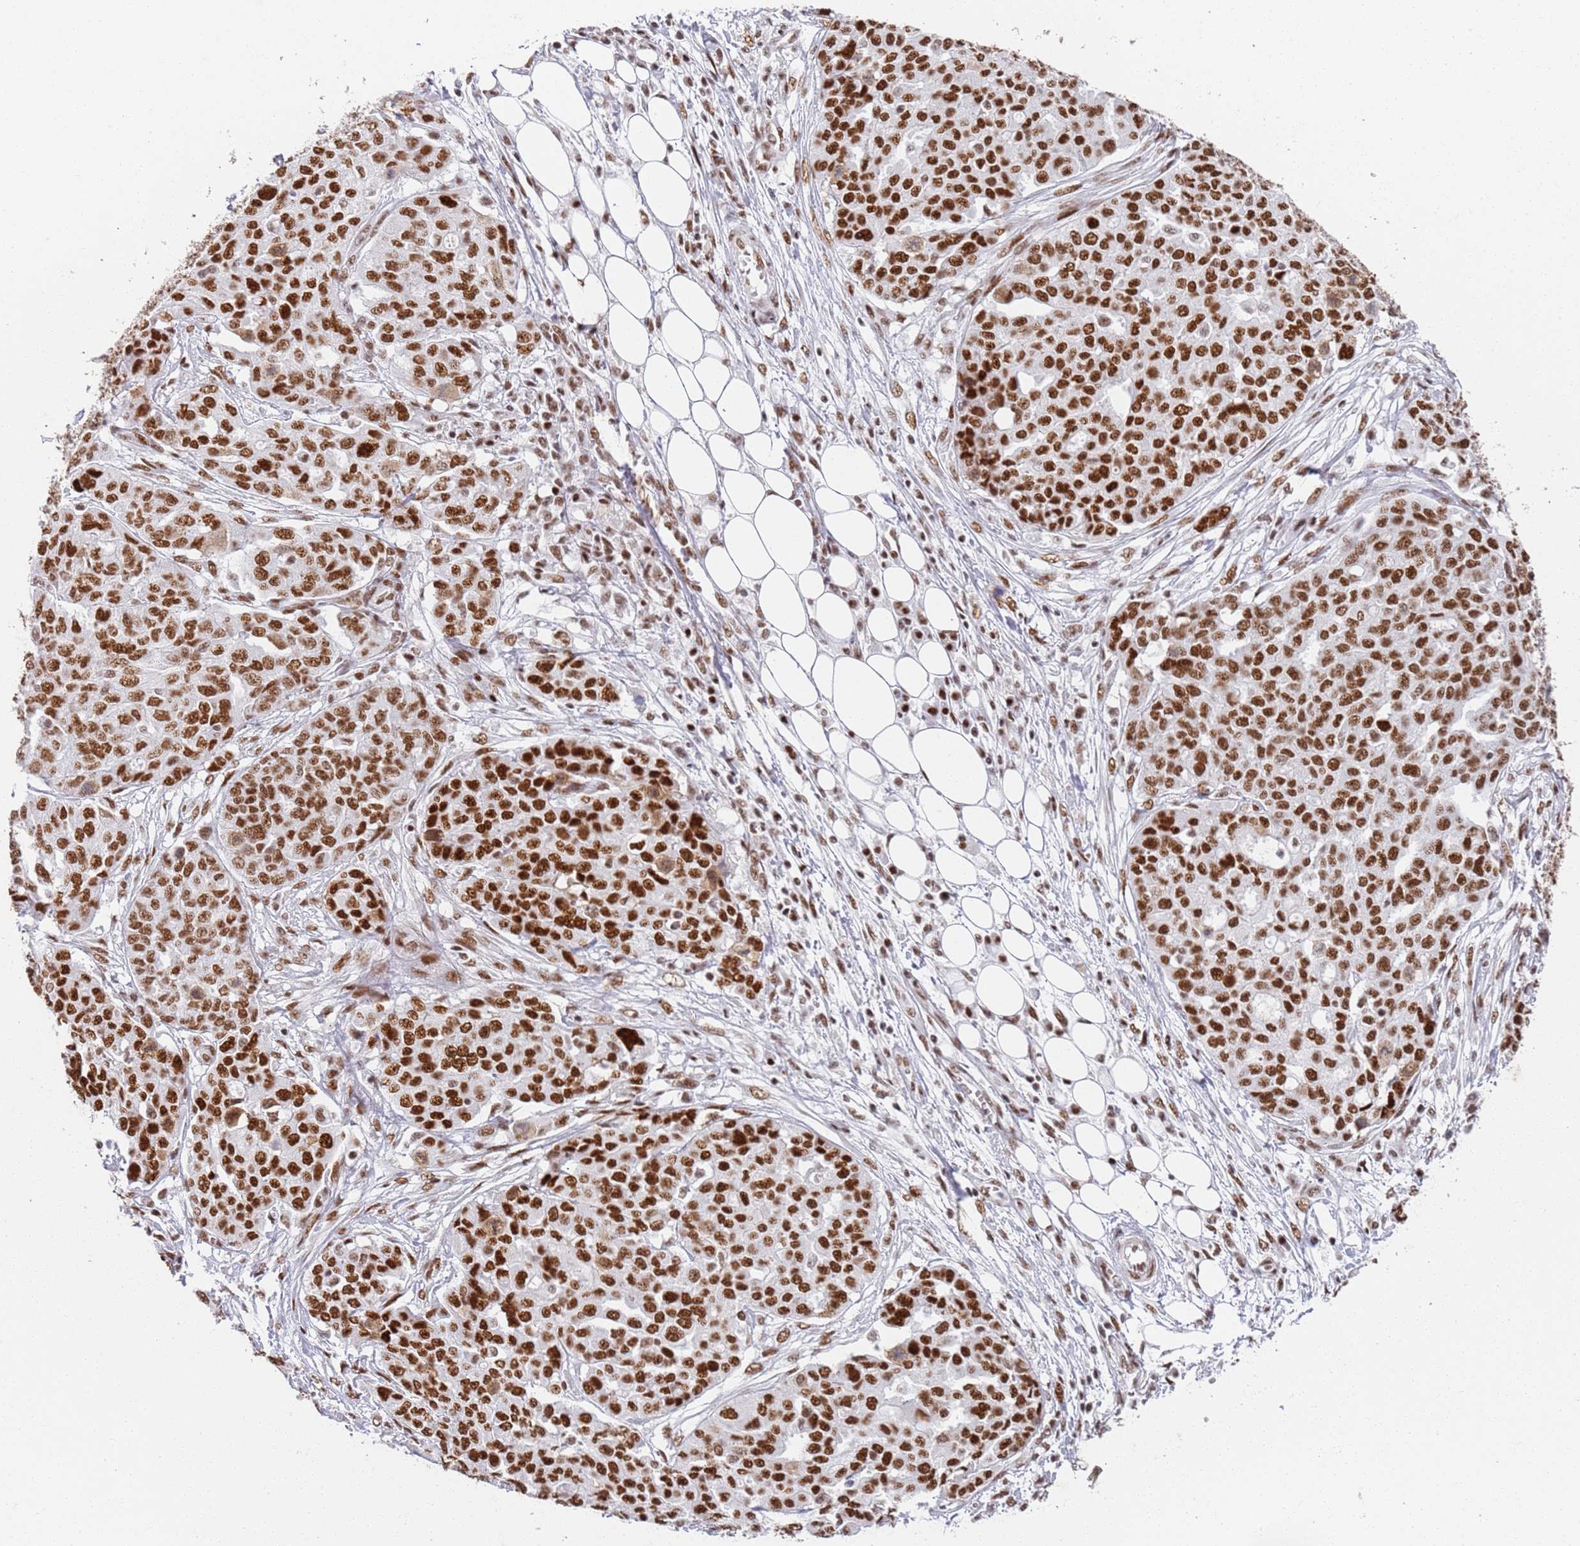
{"staining": {"intensity": "strong", "quantity": ">75%", "location": "nuclear"}, "tissue": "ovarian cancer", "cell_type": "Tumor cells", "image_type": "cancer", "snomed": [{"axis": "morphology", "description": "Cystadenocarcinoma, serous, NOS"}, {"axis": "topography", "description": "Soft tissue"}, {"axis": "topography", "description": "Ovary"}], "caption": "The micrograph shows immunohistochemical staining of ovarian cancer. There is strong nuclear staining is seen in approximately >75% of tumor cells.", "gene": "AKAP8L", "patient": {"sex": "female", "age": 57}}